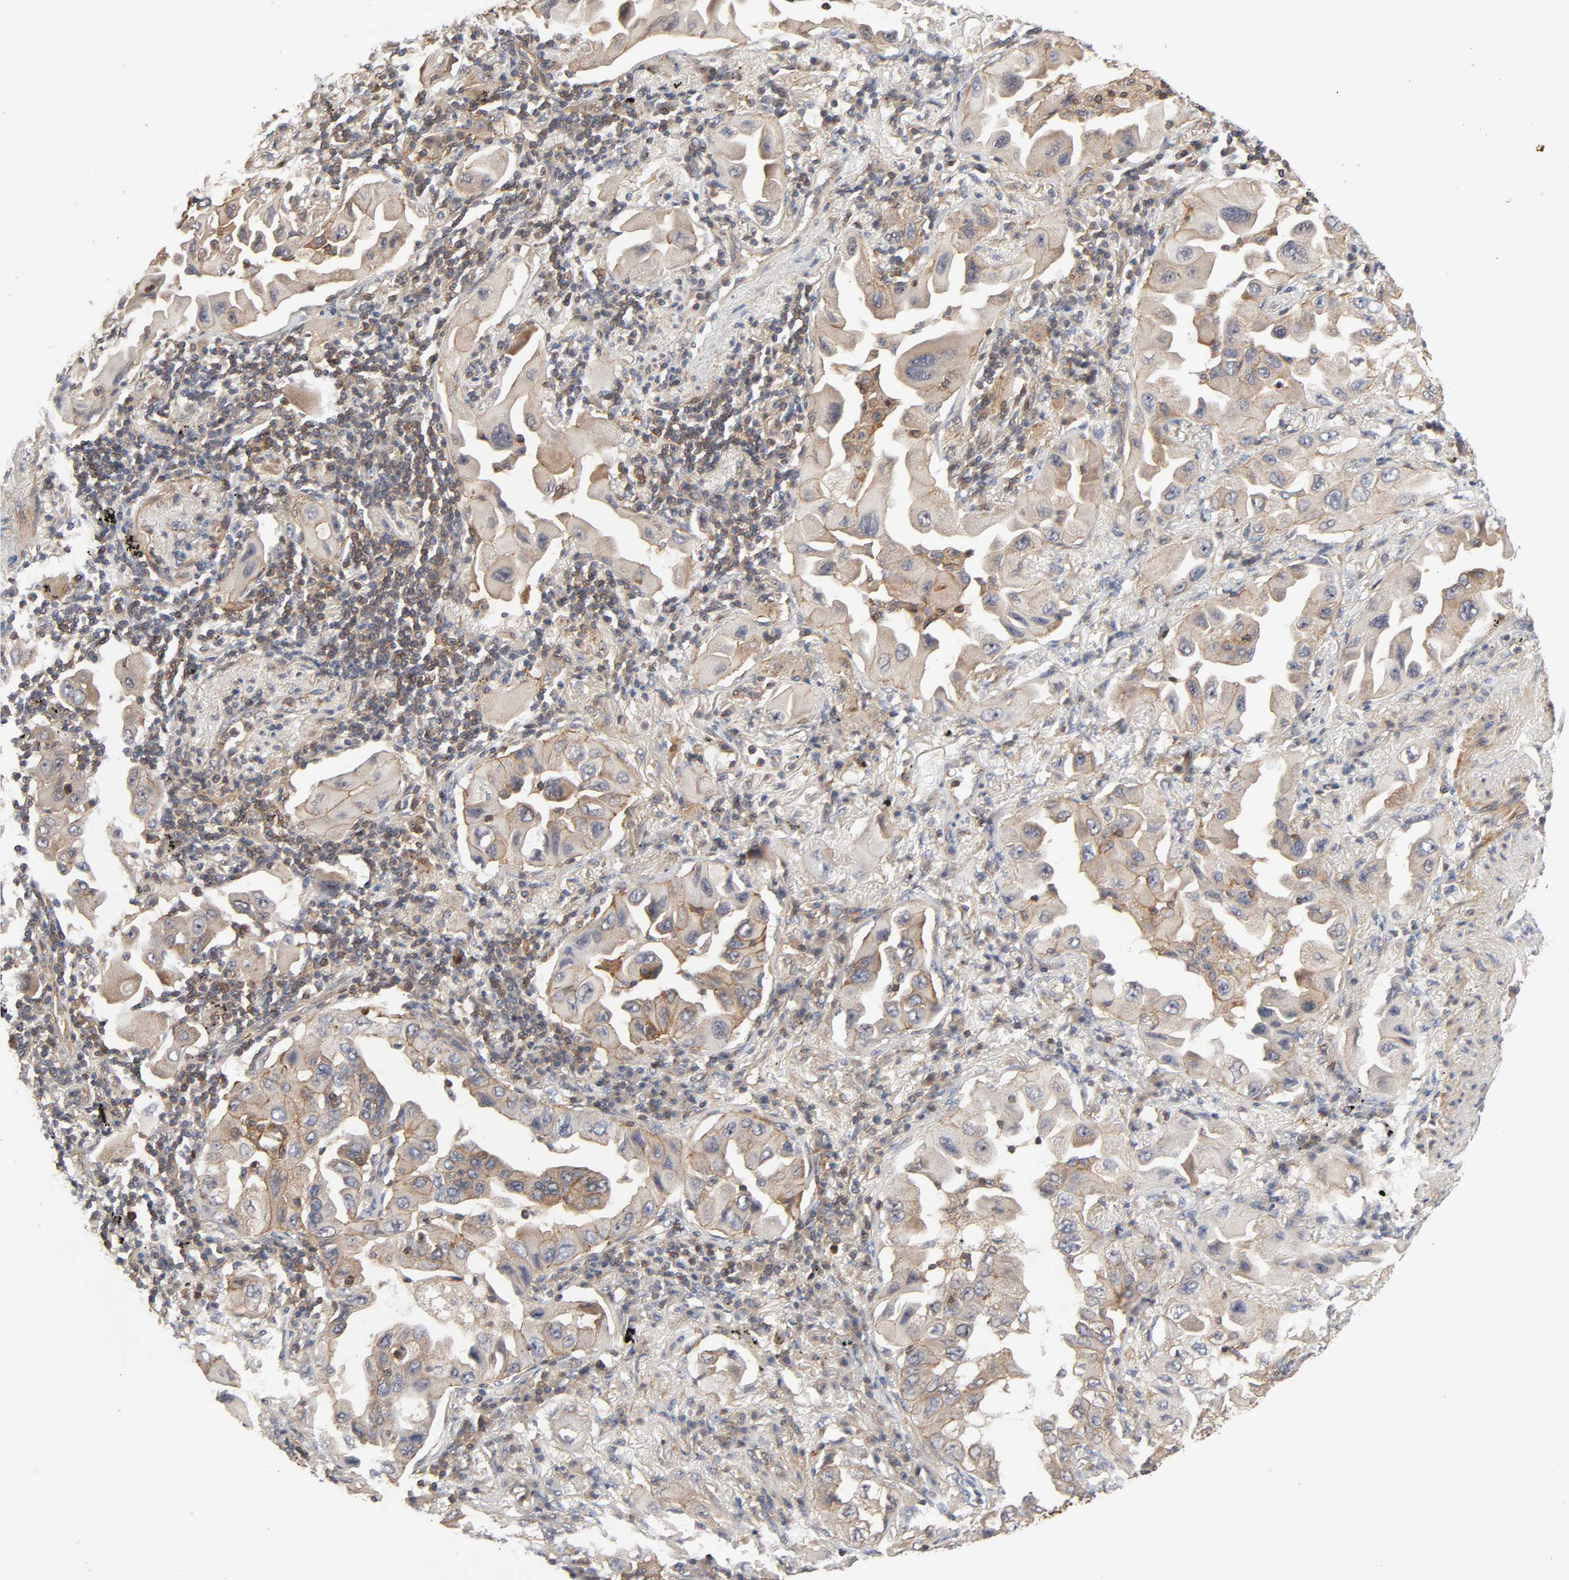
{"staining": {"intensity": "moderate", "quantity": "25%-75%", "location": "cytoplasmic/membranous"}, "tissue": "lung cancer", "cell_type": "Tumor cells", "image_type": "cancer", "snomed": [{"axis": "morphology", "description": "Adenocarcinoma, NOS"}, {"axis": "topography", "description": "Lung"}], "caption": "Lung cancer was stained to show a protein in brown. There is medium levels of moderate cytoplasmic/membranous expression in about 25%-75% of tumor cells.", "gene": "LAMTOR2", "patient": {"sex": "female", "age": 65}}